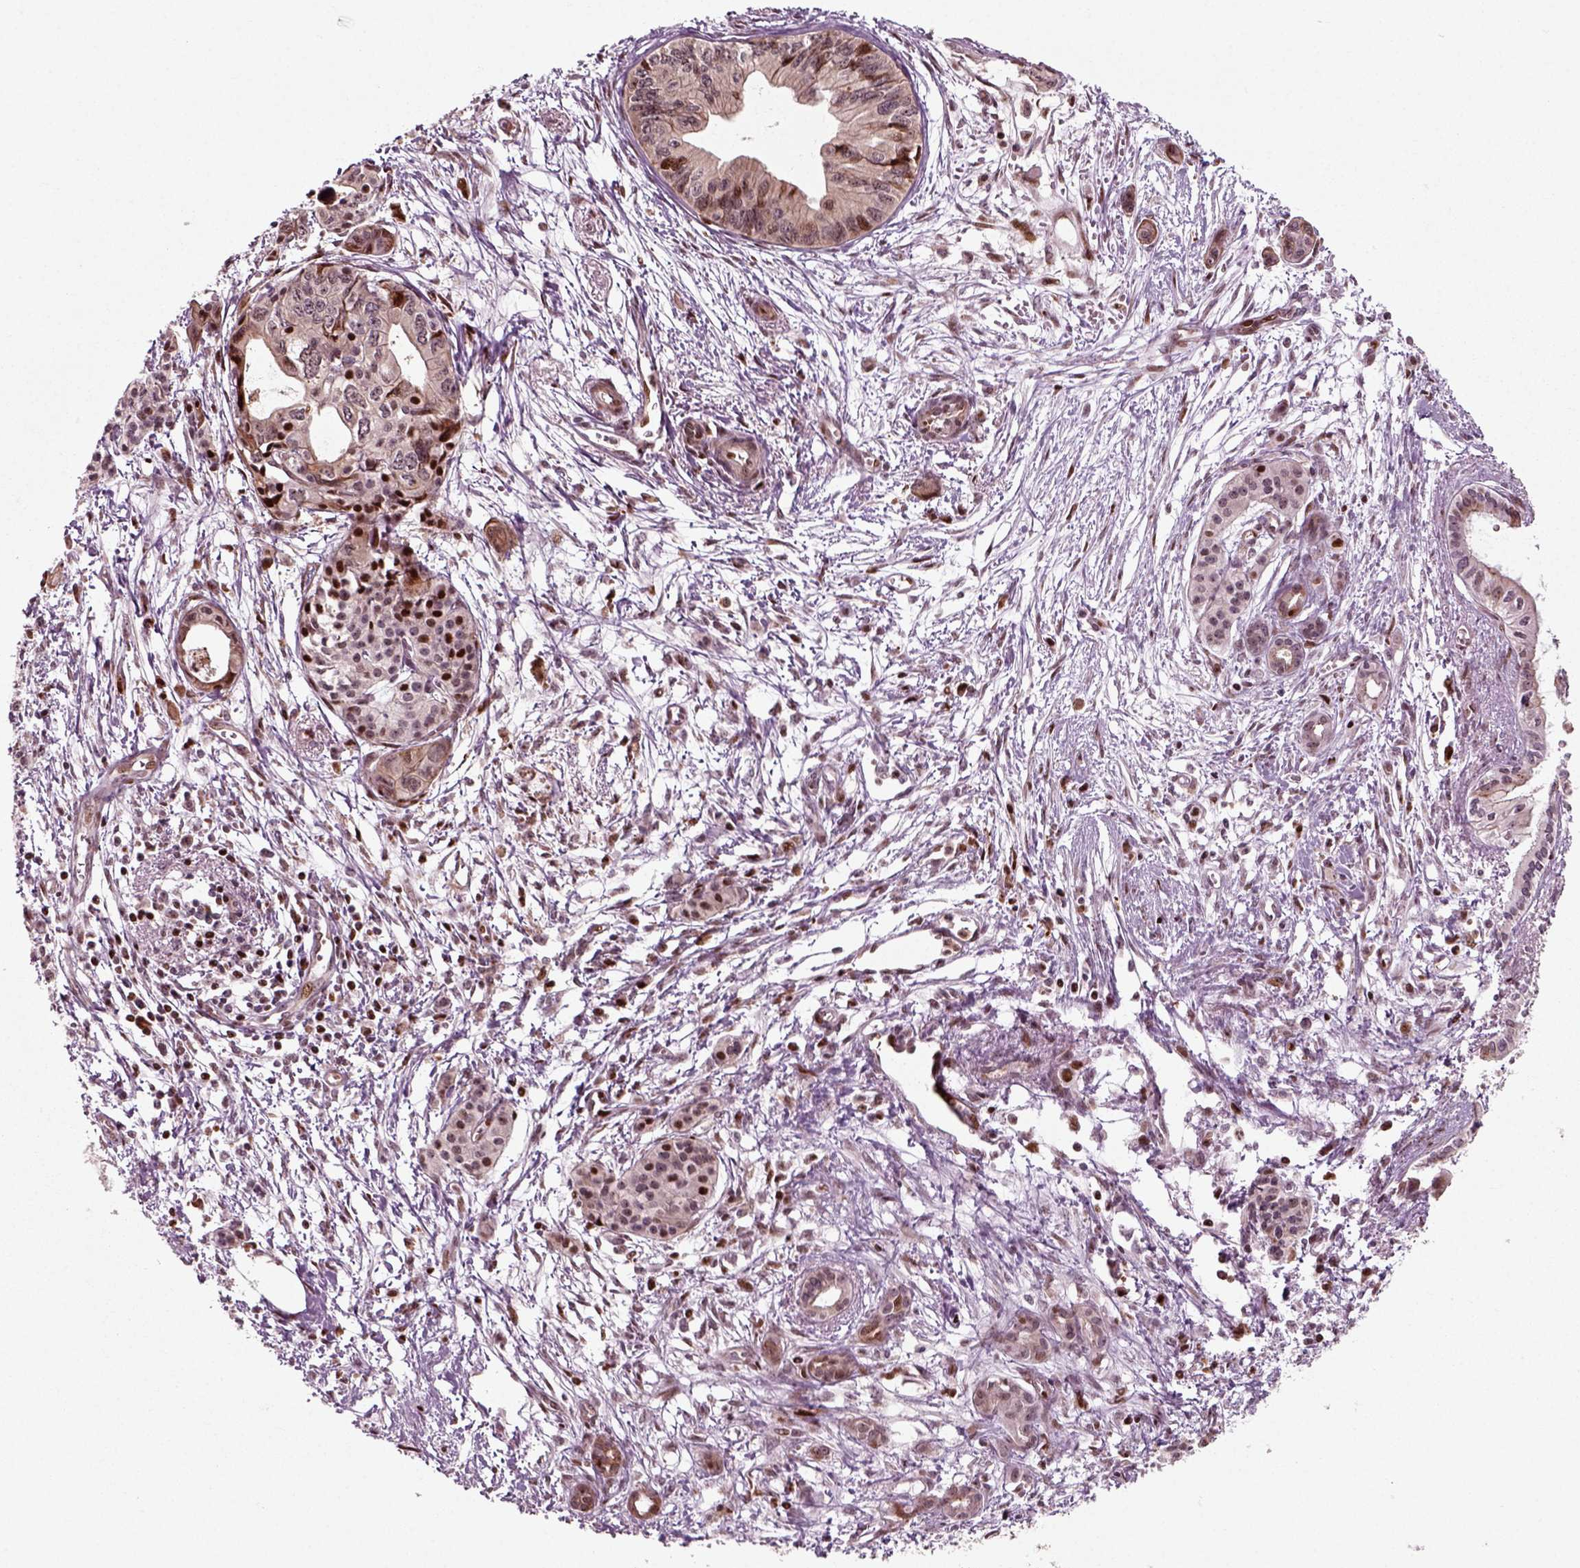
{"staining": {"intensity": "strong", "quantity": "<25%", "location": "nuclear"}, "tissue": "pancreatic cancer", "cell_type": "Tumor cells", "image_type": "cancer", "snomed": [{"axis": "morphology", "description": "Adenocarcinoma, NOS"}, {"axis": "topography", "description": "Pancreas"}], "caption": "Adenocarcinoma (pancreatic) was stained to show a protein in brown. There is medium levels of strong nuclear positivity in about <25% of tumor cells.", "gene": "CDC14A", "patient": {"sex": "female", "age": 76}}